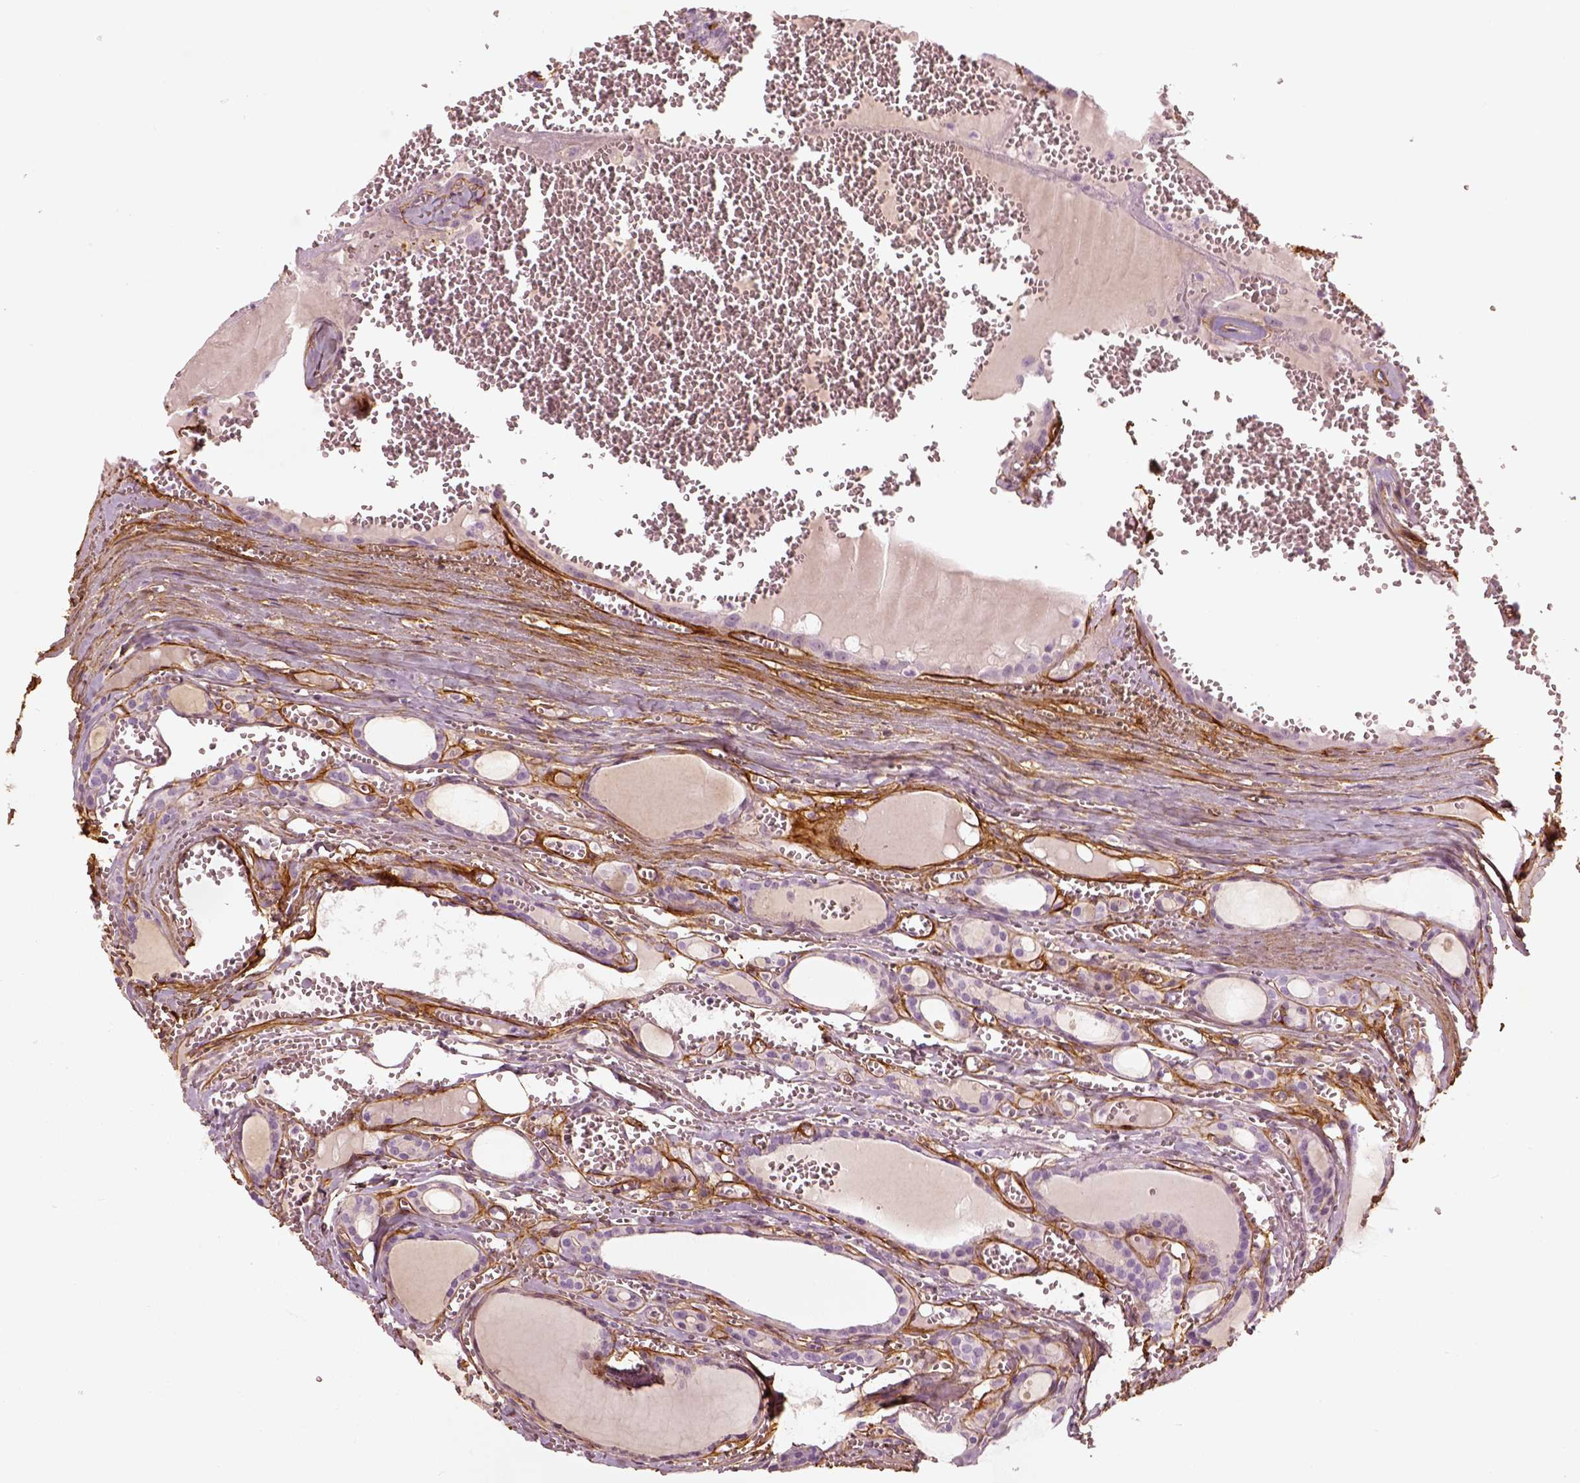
{"staining": {"intensity": "negative", "quantity": "none", "location": "none"}, "tissue": "thyroid cancer", "cell_type": "Tumor cells", "image_type": "cancer", "snomed": [{"axis": "morphology", "description": "Papillary adenocarcinoma, NOS"}, {"axis": "topography", "description": "Thyroid gland"}], "caption": "This photomicrograph is of papillary adenocarcinoma (thyroid) stained with immunohistochemistry to label a protein in brown with the nuclei are counter-stained blue. There is no expression in tumor cells. Nuclei are stained in blue.", "gene": "COL6A2", "patient": {"sex": "female", "age": 21}}